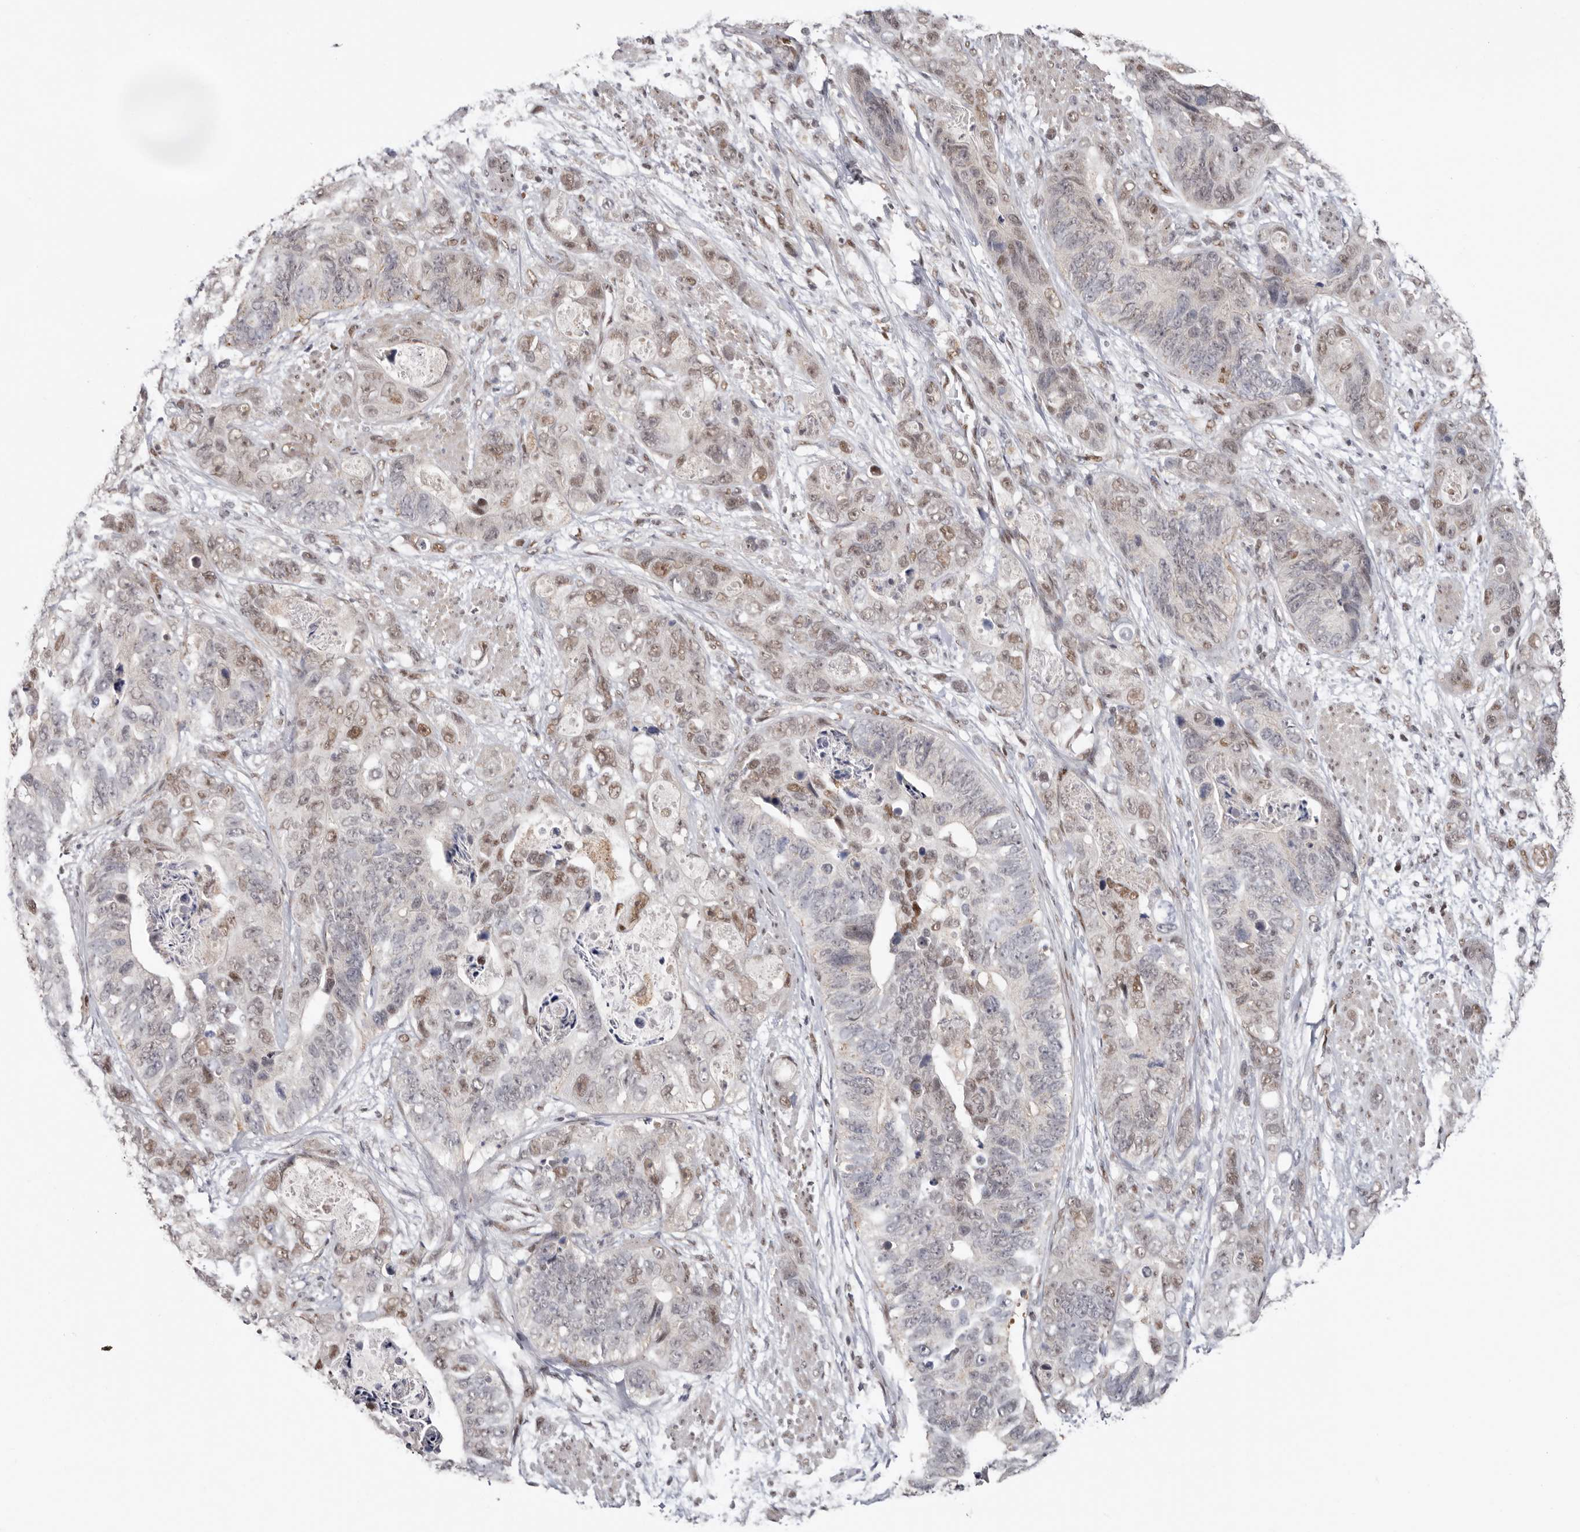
{"staining": {"intensity": "moderate", "quantity": "<25%", "location": "nuclear"}, "tissue": "stomach cancer", "cell_type": "Tumor cells", "image_type": "cancer", "snomed": [{"axis": "morphology", "description": "Adenocarcinoma, NOS"}, {"axis": "topography", "description": "Stomach"}], "caption": "High-power microscopy captured an immunohistochemistry micrograph of stomach adenocarcinoma, revealing moderate nuclear positivity in approximately <25% of tumor cells. Immunohistochemistry (ihc) stains the protein in brown and the nuclei are stained blue.", "gene": "SMAD7", "patient": {"sex": "female", "age": 89}}